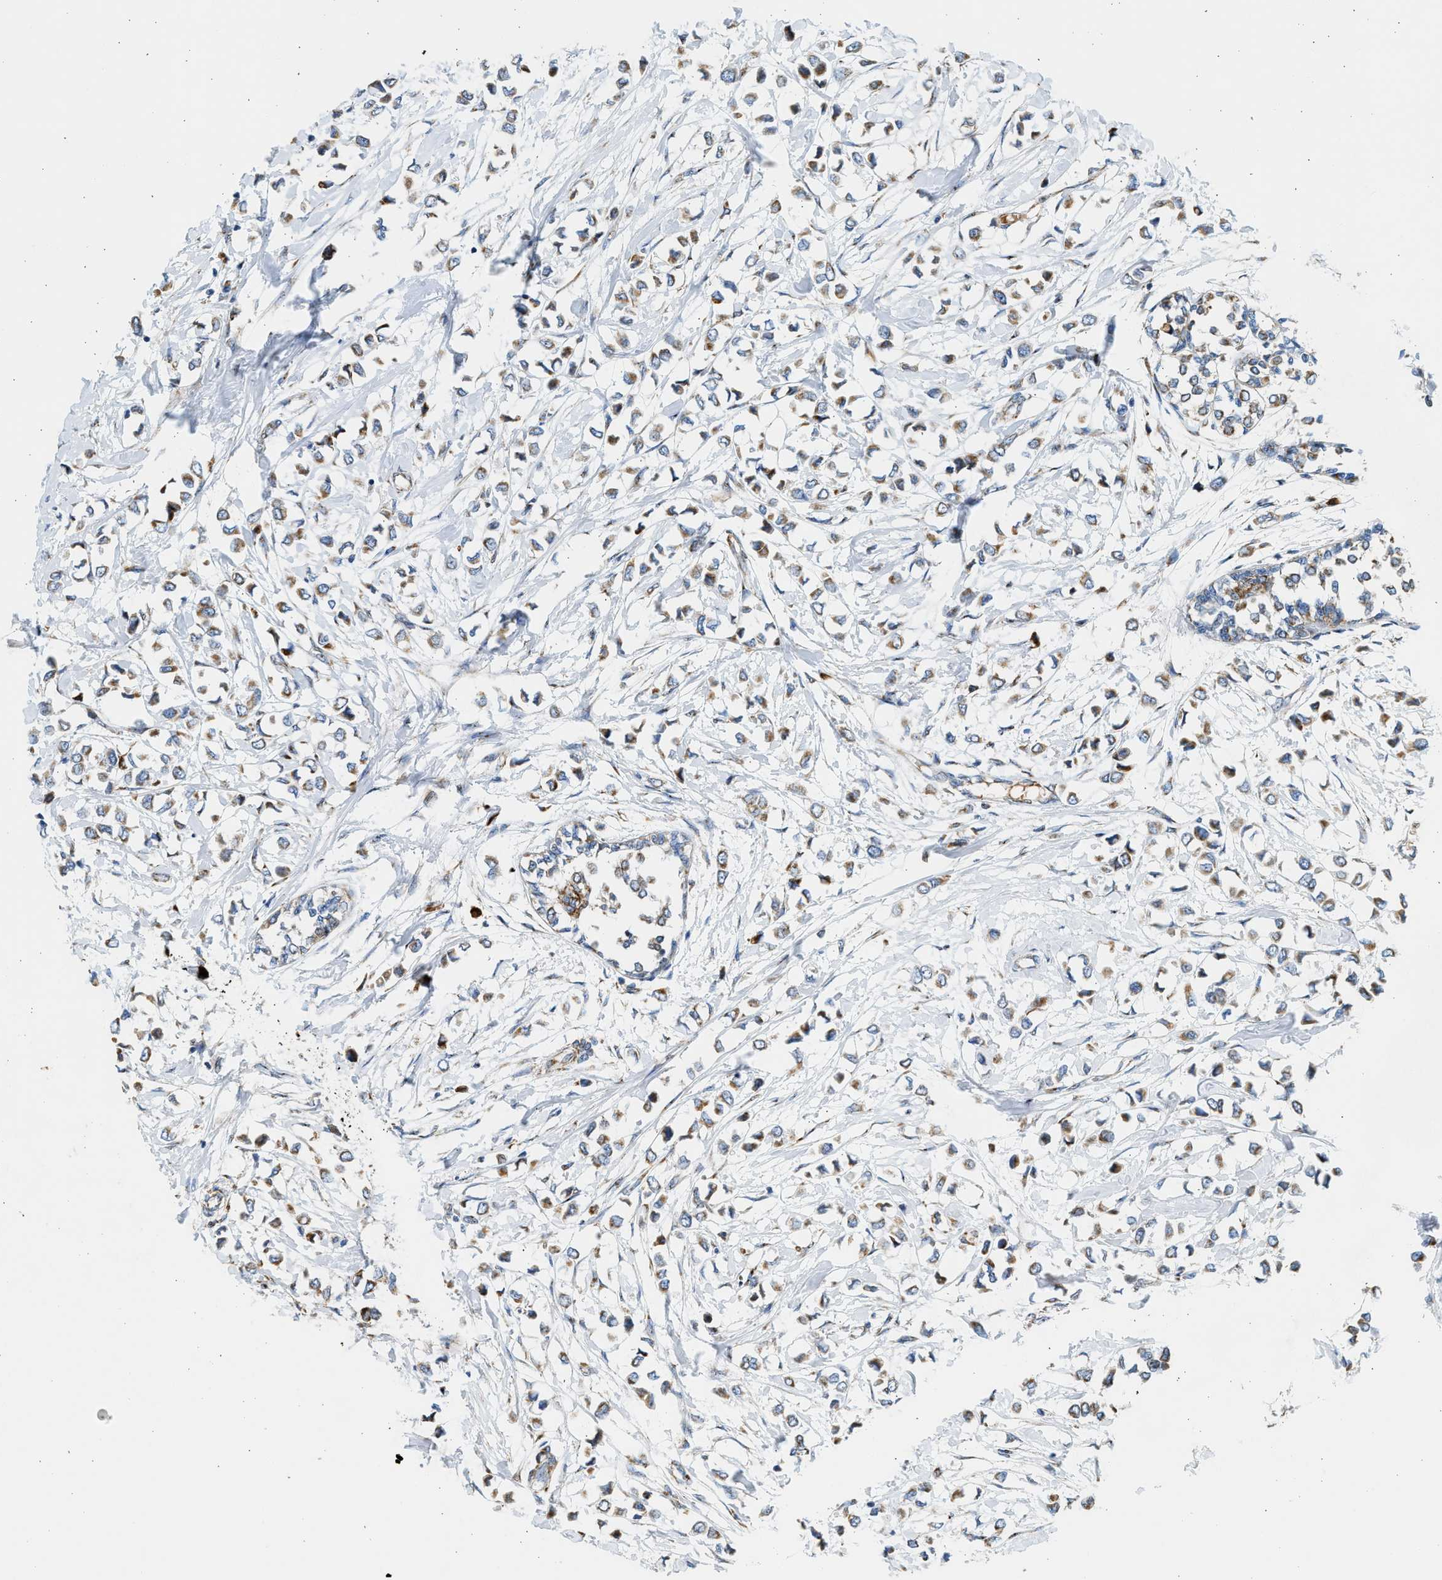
{"staining": {"intensity": "moderate", "quantity": ">75%", "location": "cytoplasmic/membranous"}, "tissue": "breast cancer", "cell_type": "Tumor cells", "image_type": "cancer", "snomed": [{"axis": "morphology", "description": "Lobular carcinoma"}, {"axis": "topography", "description": "Breast"}], "caption": "A medium amount of moderate cytoplasmic/membranous expression is appreciated in about >75% of tumor cells in lobular carcinoma (breast) tissue.", "gene": "KCNMB3", "patient": {"sex": "female", "age": 51}}